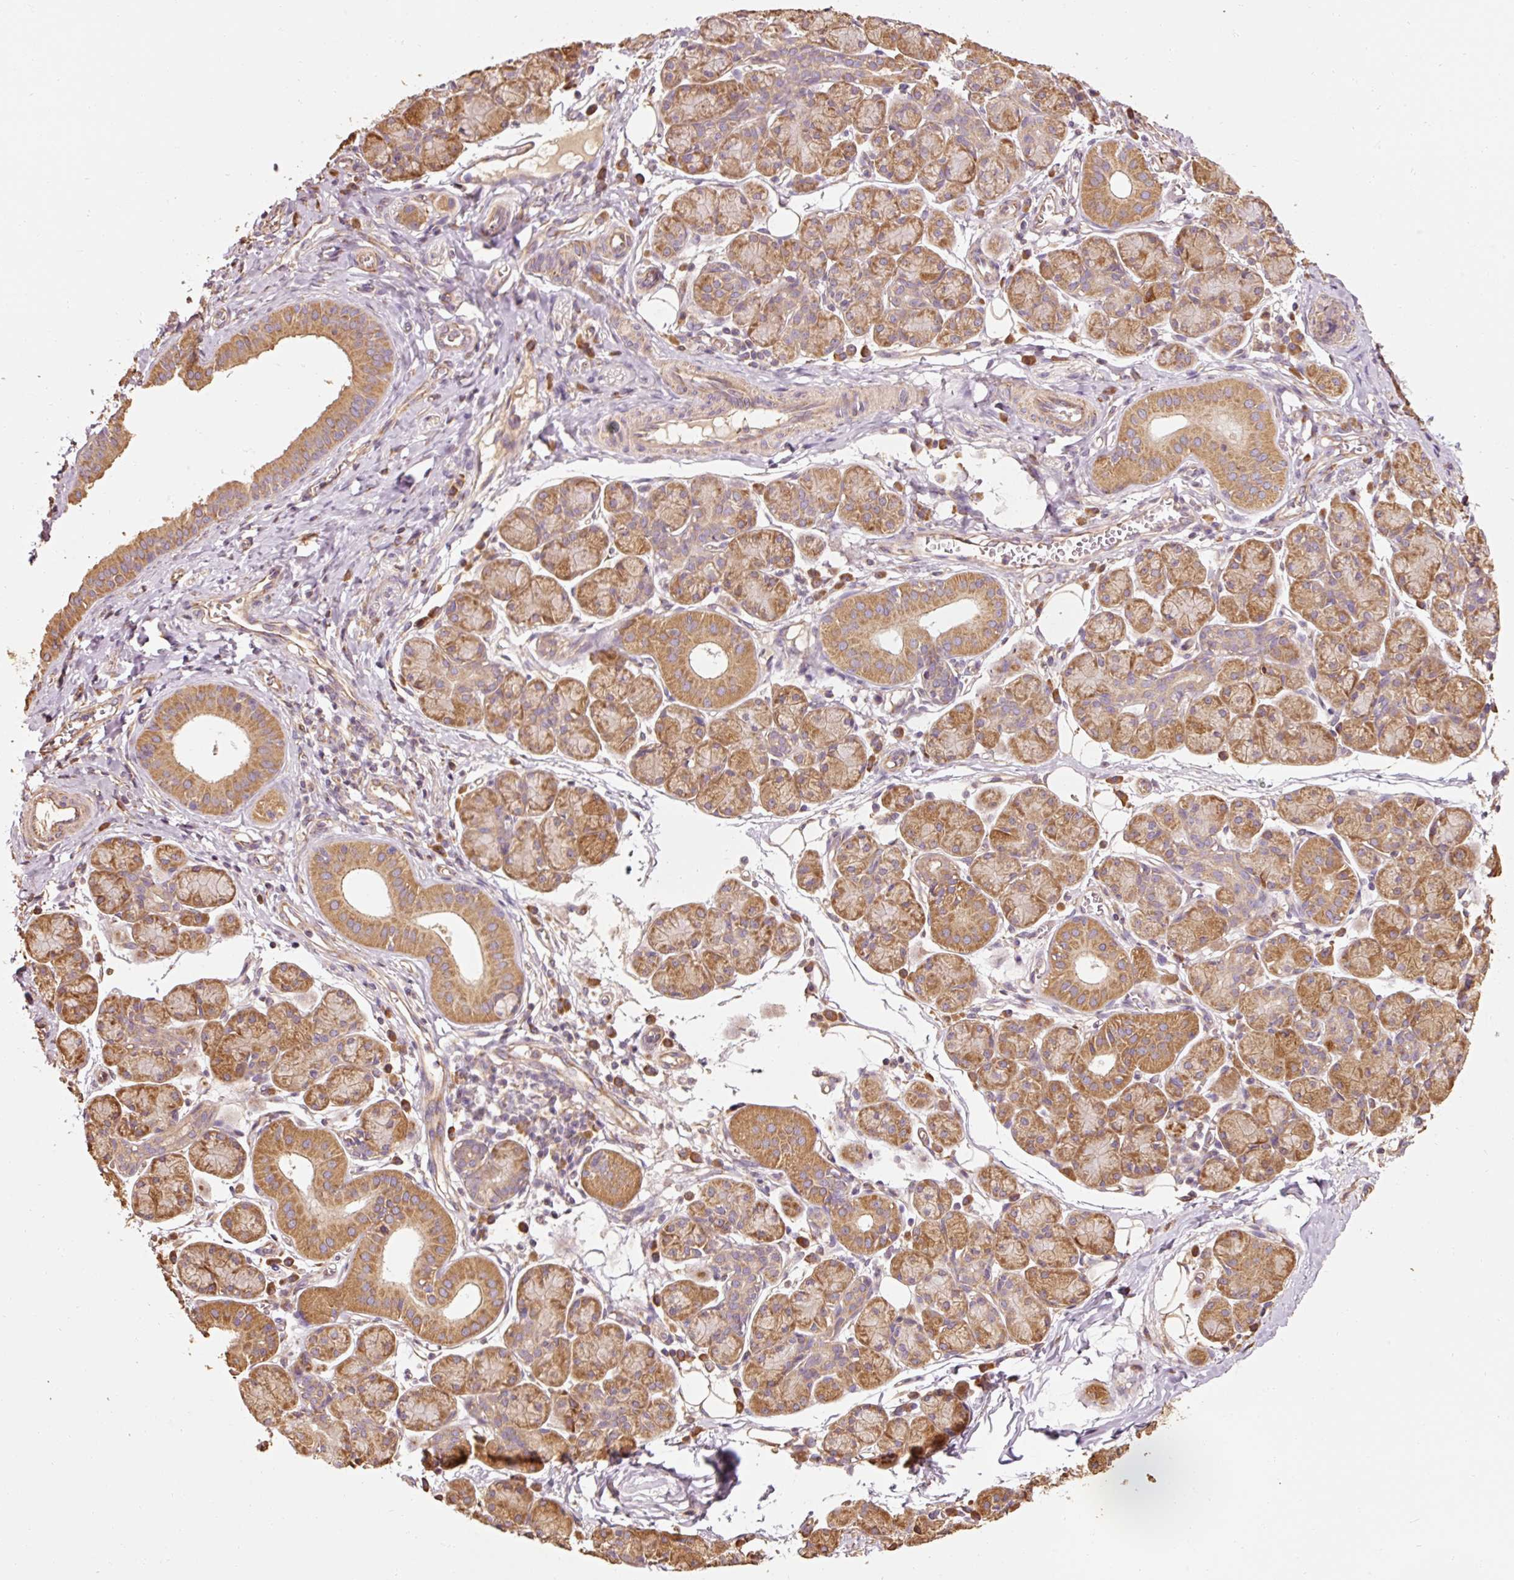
{"staining": {"intensity": "moderate", "quantity": ">75%", "location": "cytoplasmic/membranous"}, "tissue": "salivary gland", "cell_type": "Glandular cells", "image_type": "normal", "snomed": [{"axis": "morphology", "description": "Normal tissue, NOS"}, {"axis": "morphology", "description": "Inflammation, NOS"}, {"axis": "topography", "description": "Lymph node"}, {"axis": "topography", "description": "Salivary gland"}], "caption": "IHC micrograph of unremarkable salivary gland: human salivary gland stained using IHC reveals medium levels of moderate protein expression localized specifically in the cytoplasmic/membranous of glandular cells, appearing as a cytoplasmic/membranous brown color.", "gene": "EFHC1", "patient": {"sex": "male", "age": 3}}